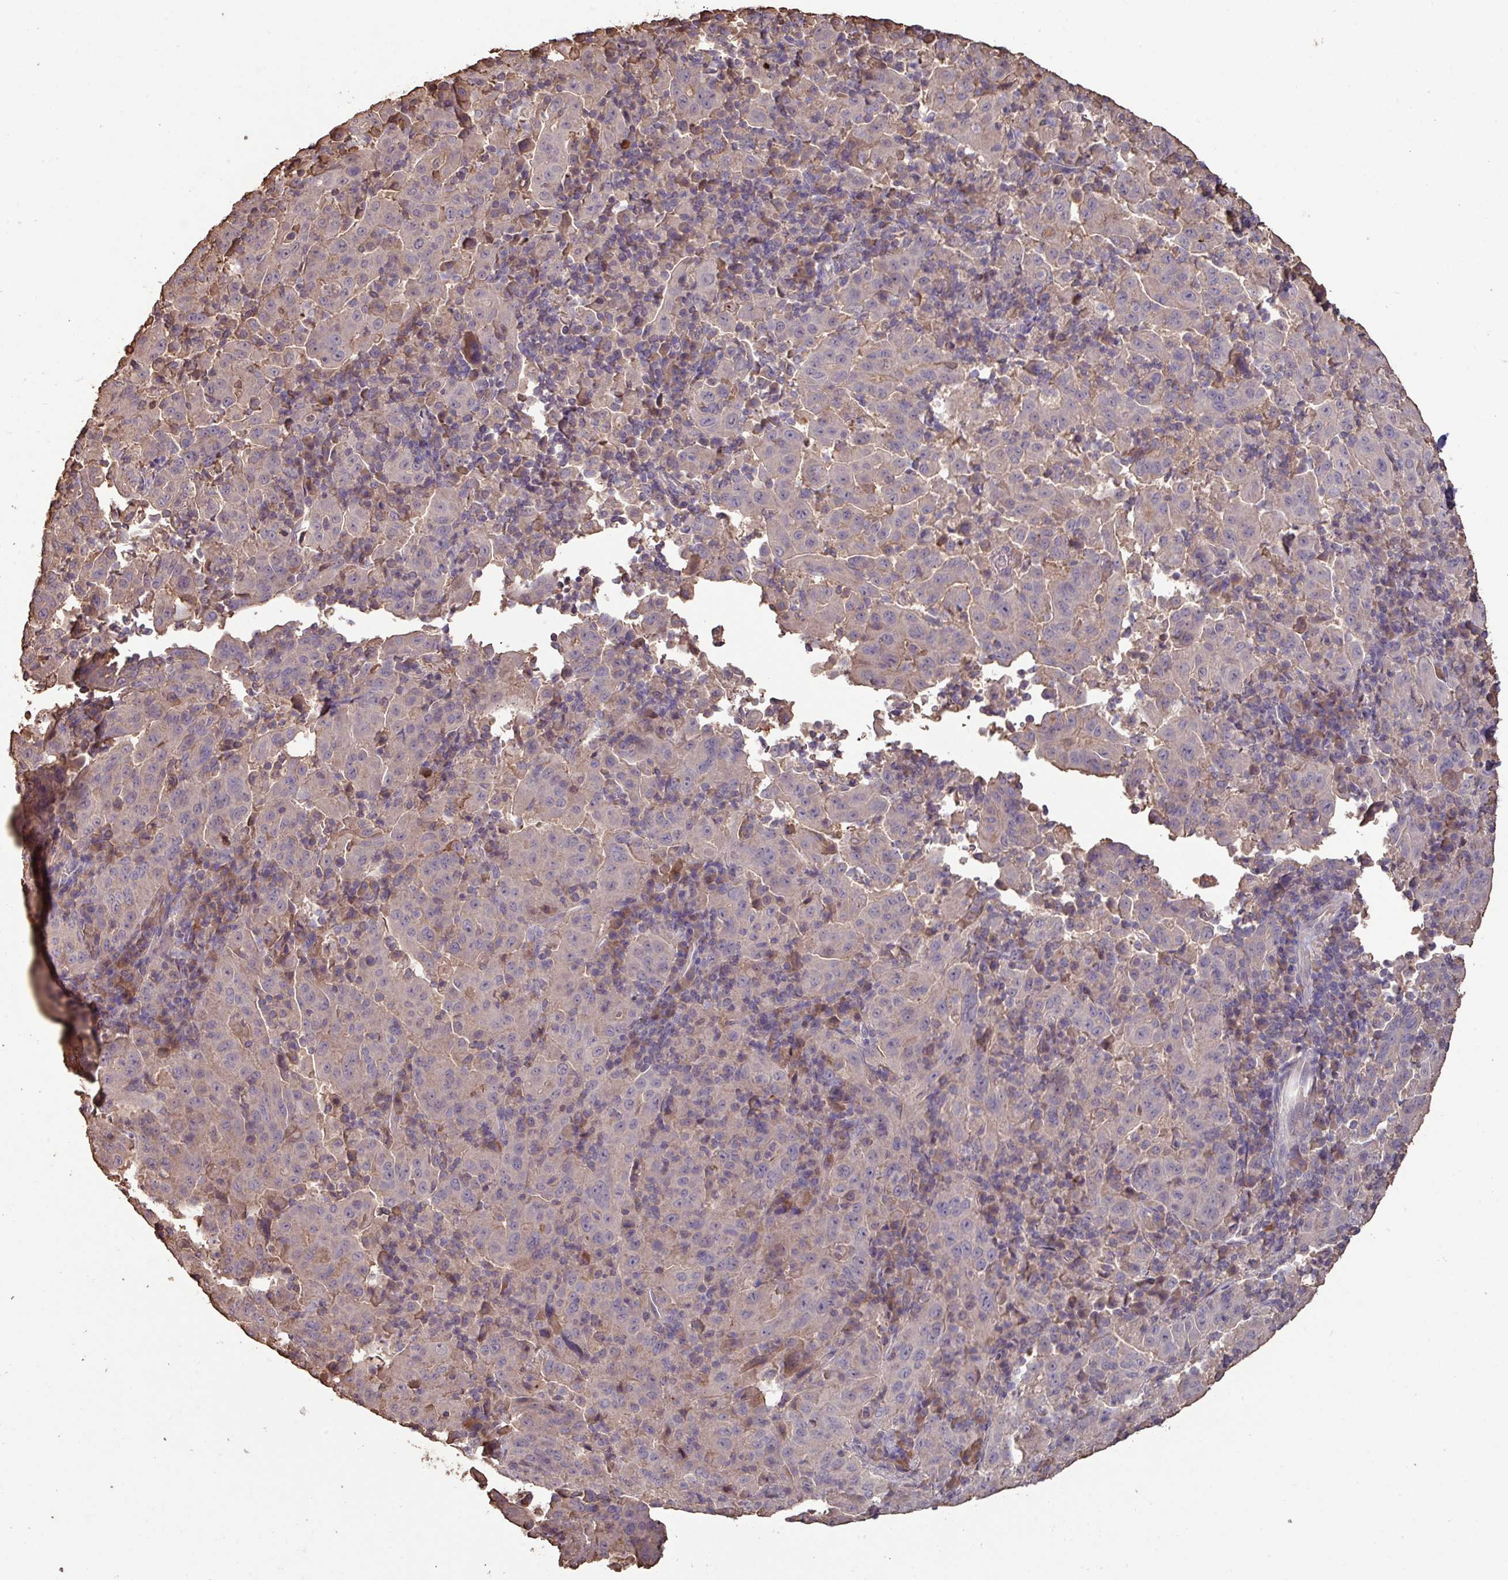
{"staining": {"intensity": "negative", "quantity": "none", "location": "none"}, "tissue": "pancreatic cancer", "cell_type": "Tumor cells", "image_type": "cancer", "snomed": [{"axis": "morphology", "description": "Adenocarcinoma, NOS"}, {"axis": "topography", "description": "Pancreas"}], "caption": "Image shows no protein staining in tumor cells of pancreatic cancer tissue.", "gene": "CAMK2B", "patient": {"sex": "male", "age": 63}}